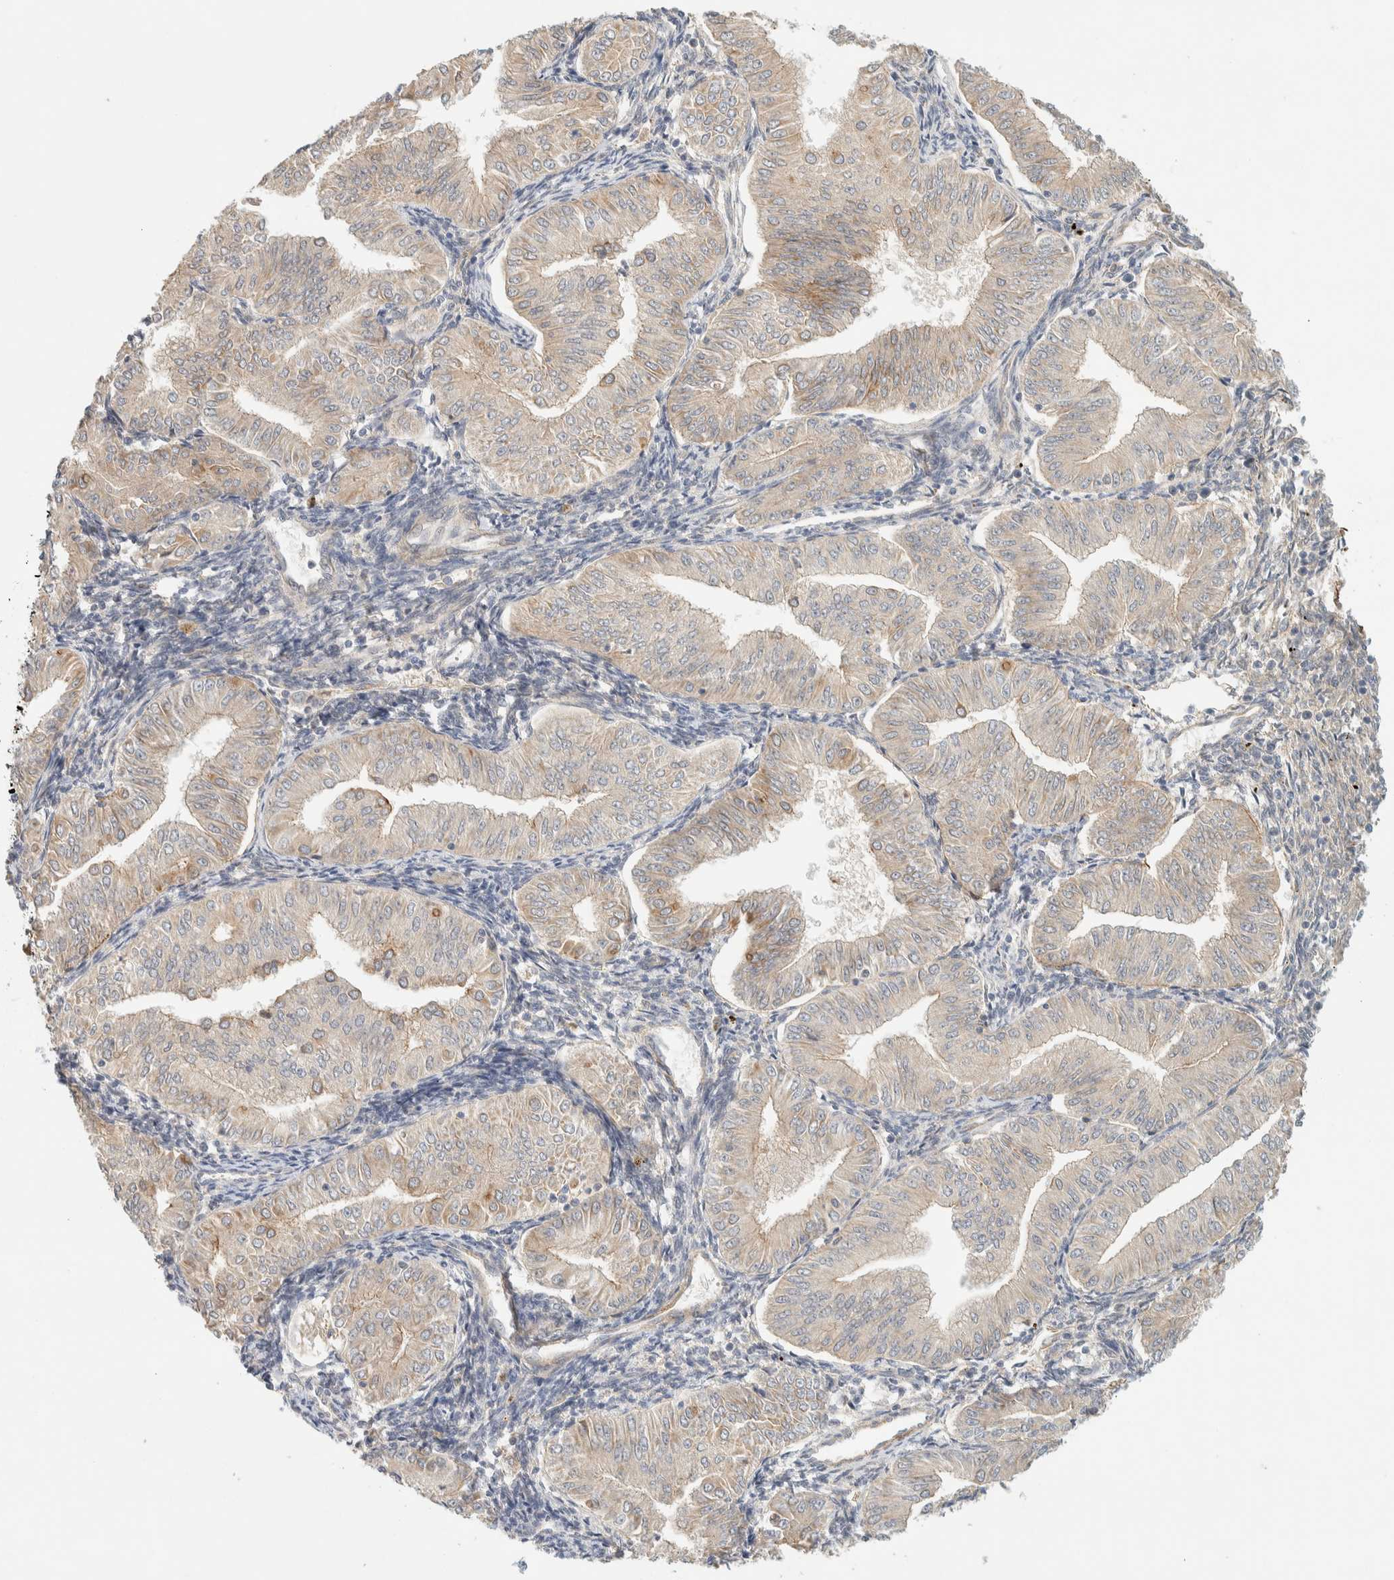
{"staining": {"intensity": "weak", "quantity": ">75%", "location": "cytoplasmic/membranous"}, "tissue": "endometrial cancer", "cell_type": "Tumor cells", "image_type": "cancer", "snomed": [{"axis": "morphology", "description": "Normal tissue, NOS"}, {"axis": "morphology", "description": "Adenocarcinoma, NOS"}, {"axis": "topography", "description": "Endometrium"}], "caption": "Endometrial adenocarcinoma was stained to show a protein in brown. There is low levels of weak cytoplasmic/membranous positivity in approximately >75% of tumor cells. The protein is stained brown, and the nuclei are stained in blue (DAB (3,3'-diaminobenzidine) IHC with brightfield microscopy, high magnification).", "gene": "FAT1", "patient": {"sex": "female", "age": 53}}